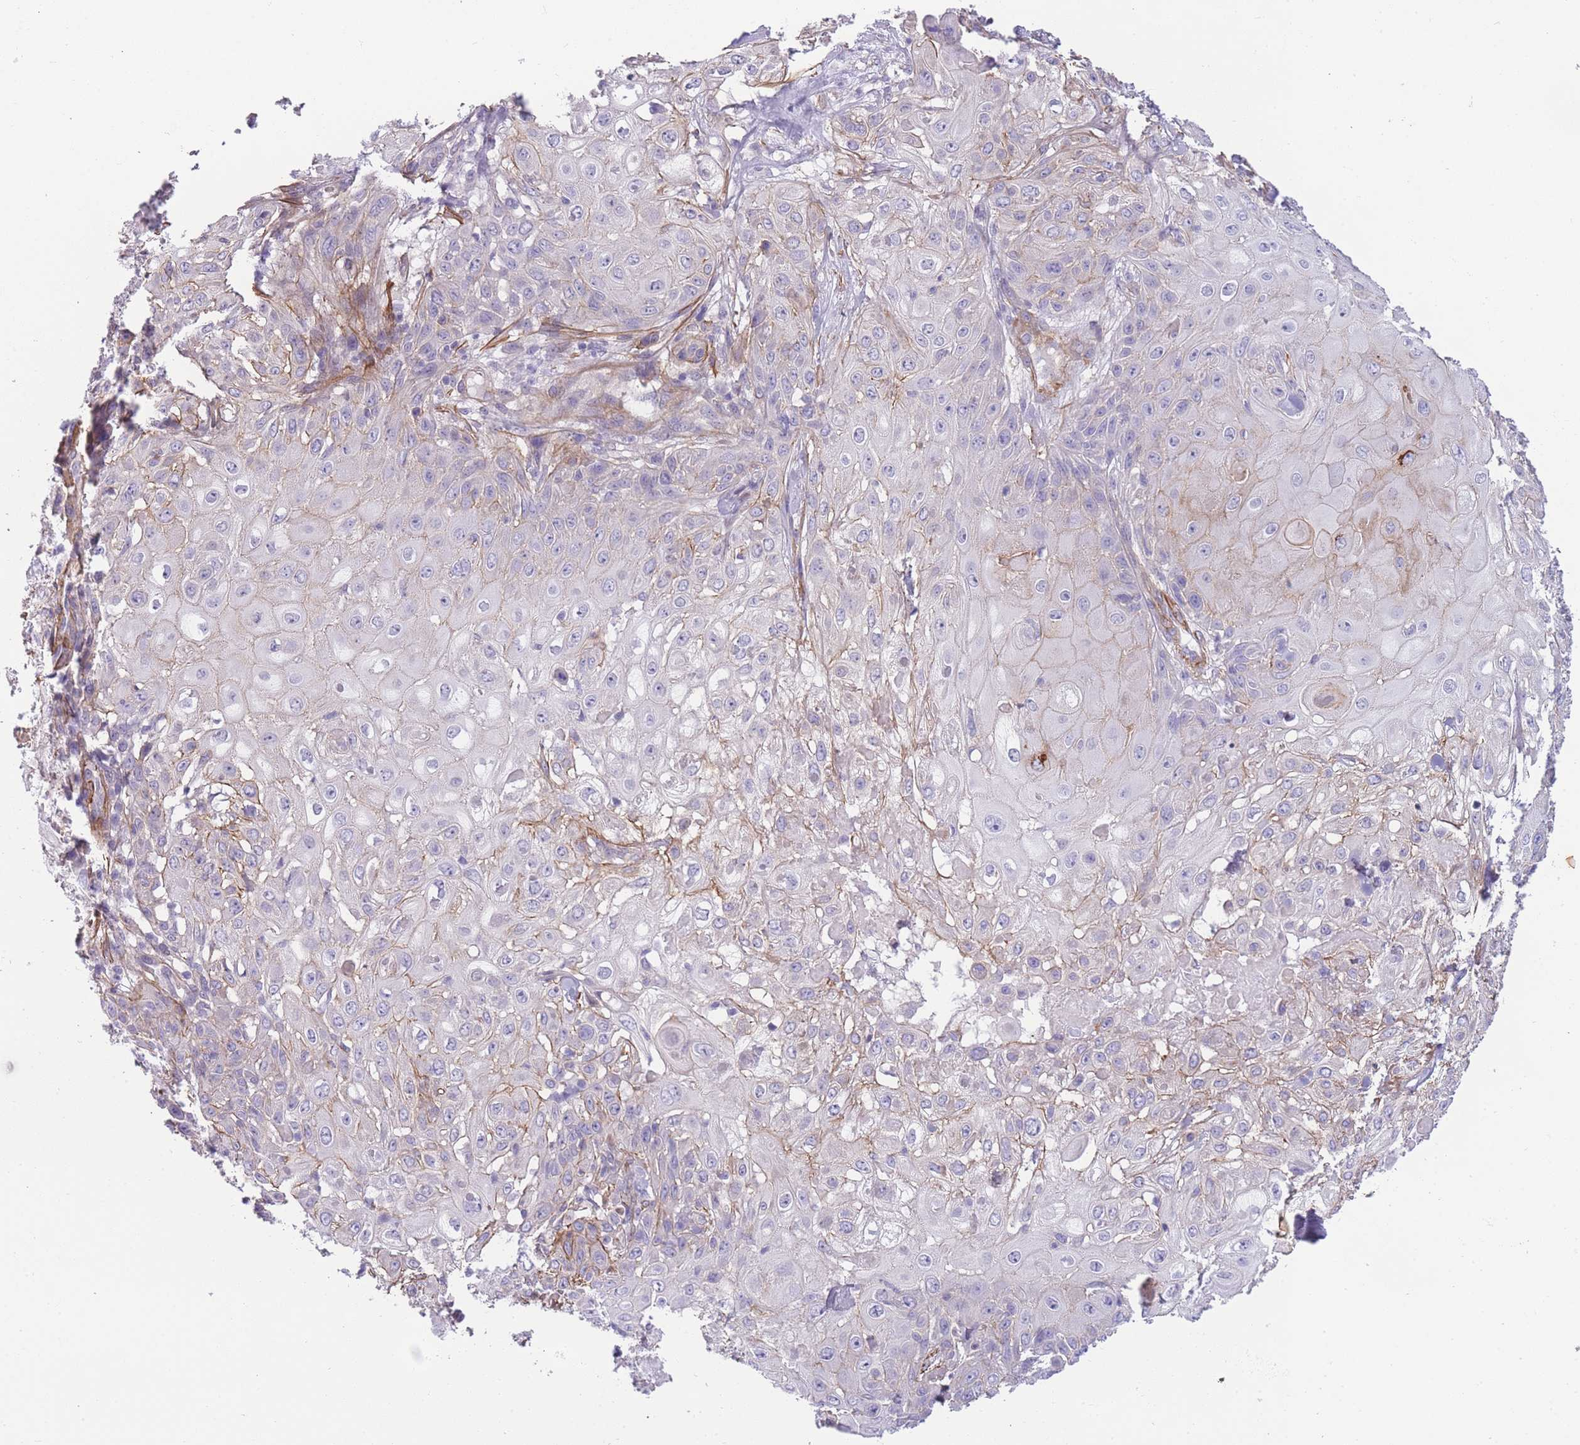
{"staining": {"intensity": "negative", "quantity": "none", "location": "none"}, "tissue": "skin cancer", "cell_type": "Tumor cells", "image_type": "cancer", "snomed": [{"axis": "morphology", "description": "Normal tissue, NOS"}, {"axis": "morphology", "description": "Squamous cell carcinoma, NOS"}, {"axis": "topography", "description": "Skin"}, {"axis": "topography", "description": "Cartilage tissue"}], "caption": "Immunohistochemistry photomicrograph of neoplastic tissue: skin squamous cell carcinoma stained with DAB demonstrates no significant protein staining in tumor cells. (Brightfield microscopy of DAB immunohistochemistry (IHC) at high magnification).", "gene": "FAM124A", "patient": {"sex": "female", "age": 79}}